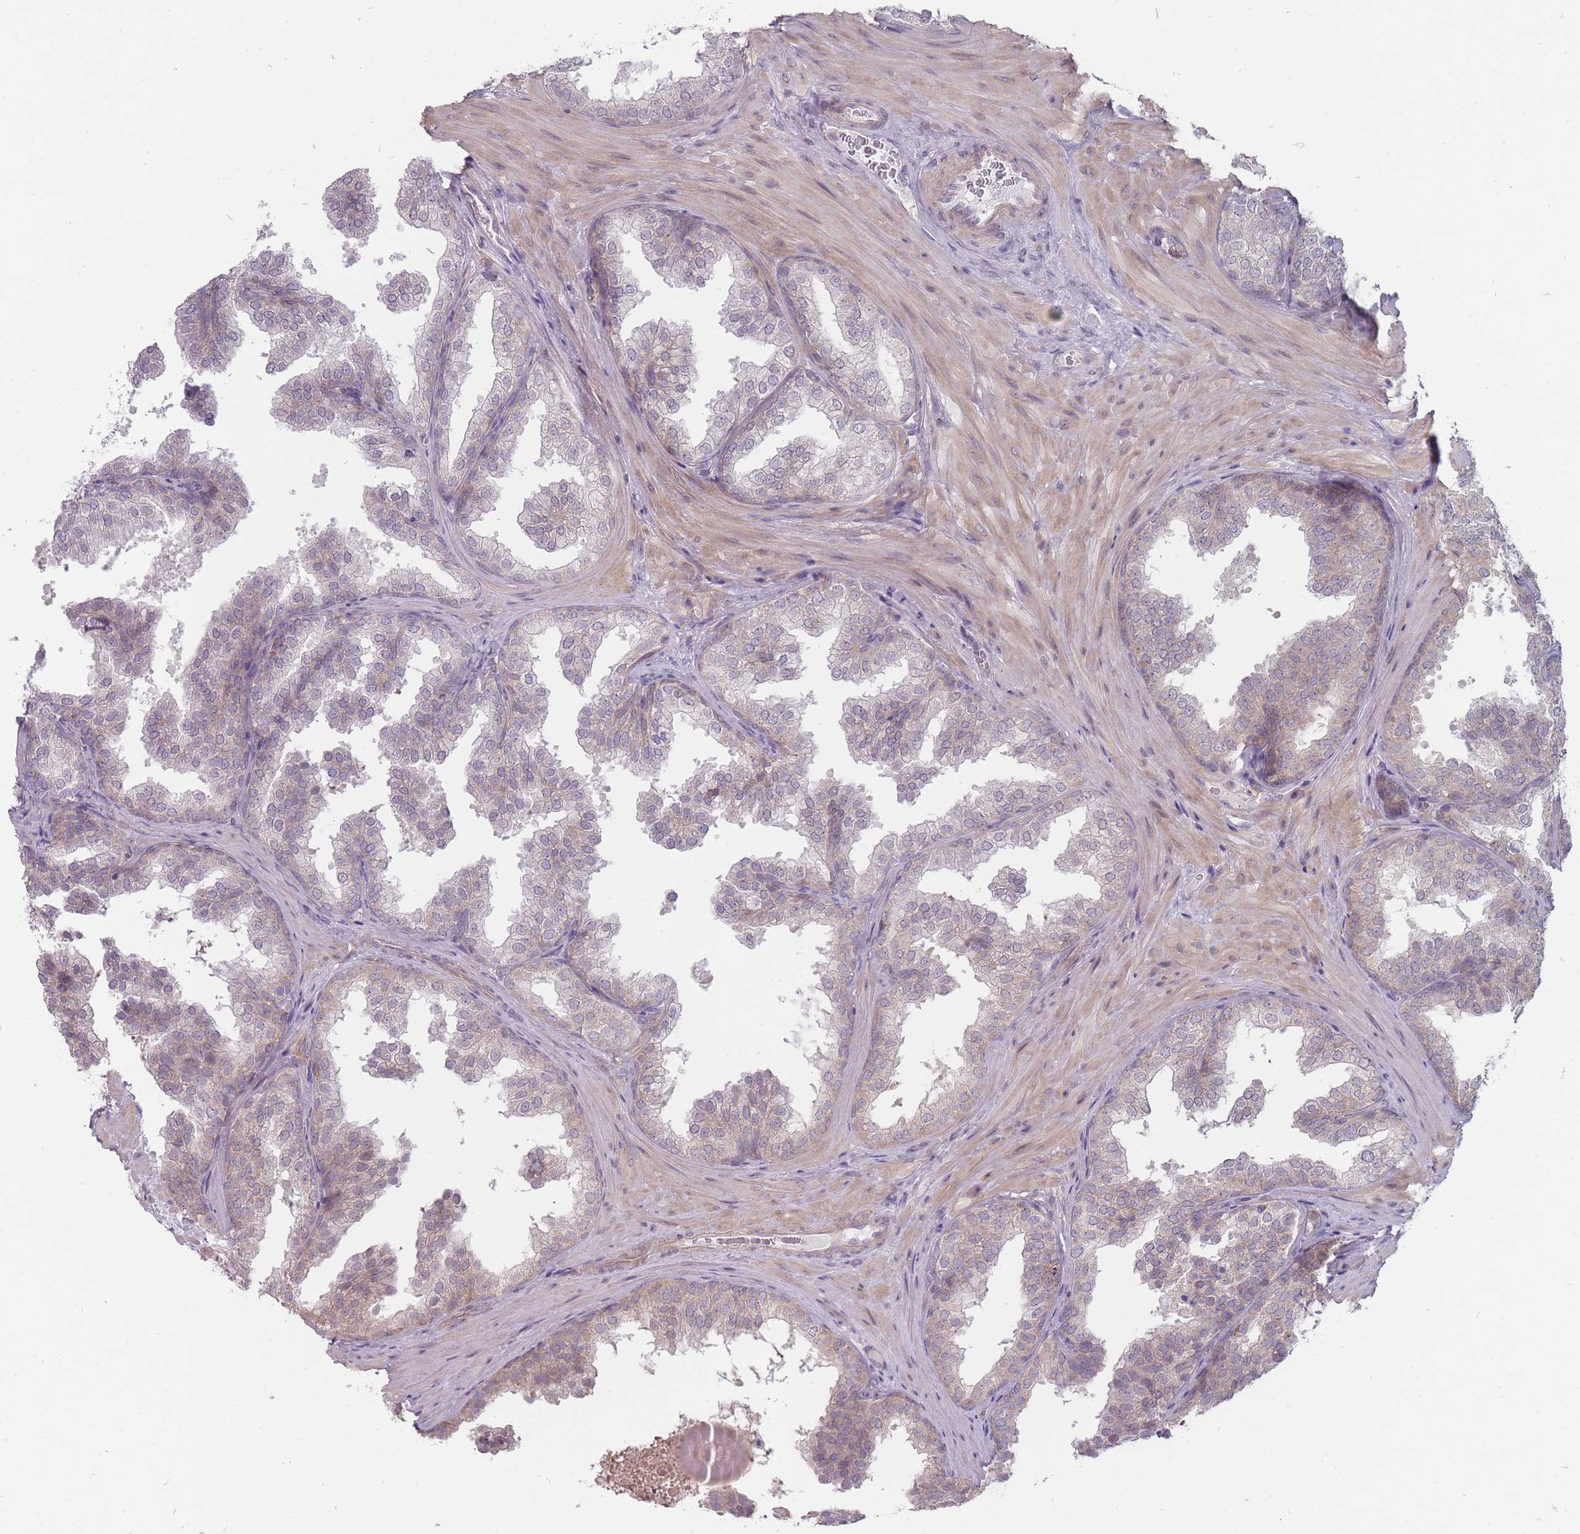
{"staining": {"intensity": "weak", "quantity": "<25%", "location": "cytoplasmic/membranous"}, "tissue": "prostate", "cell_type": "Glandular cells", "image_type": "normal", "snomed": [{"axis": "morphology", "description": "Normal tissue, NOS"}, {"axis": "topography", "description": "Prostate"}], "caption": "Immunohistochemistry (IHC) photomicrograph of benign prostate stained for a protein (brown), which shows no positivity in glandular cells.", "gene": "PCDH12", "patient": {"sex": "male", "age": 37}}